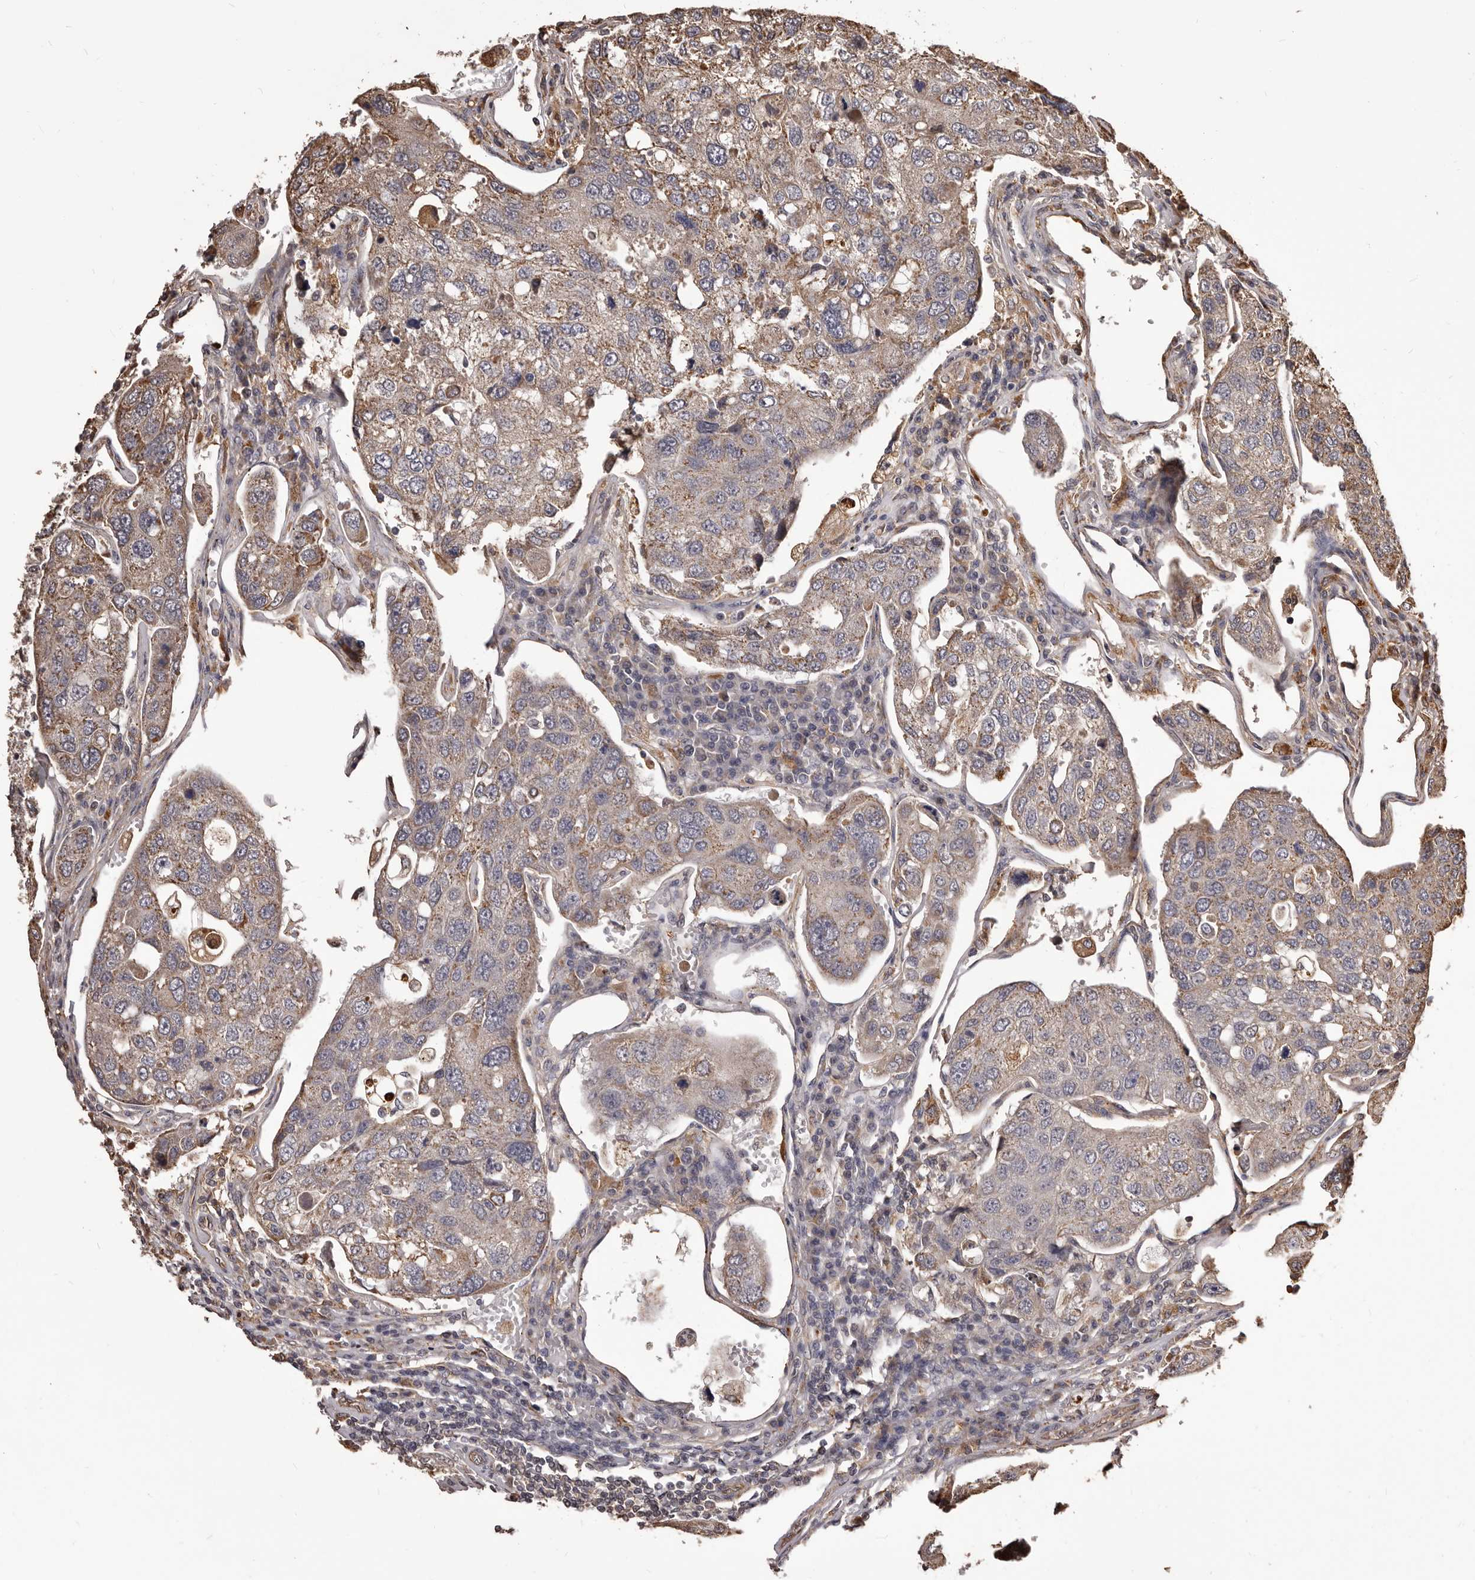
{"staining": {"intensity": "weak", "quantity": "25%-75%", "location": "cytoplasmic/membranous"}, "tissue": "urothelial cancer", "cell_type": "Tumor cells", "image_type": "cancer", "snomed": [{"axis": "morphology", "description": "Urothelial carcinoma, High grade"}, {"axis": "topography", "description": "Lymph node"}, {"axis": "topography", "description": "Urinary bladder"}], "caption": "Brown immunohistochemical staining in human urothelial cancer reveals weak cytoplasmic/membranous positivity in about 25%-75% of tumor cells.", "gene": "ALPK1", "patient": {"sex": "male", "age": 51}}